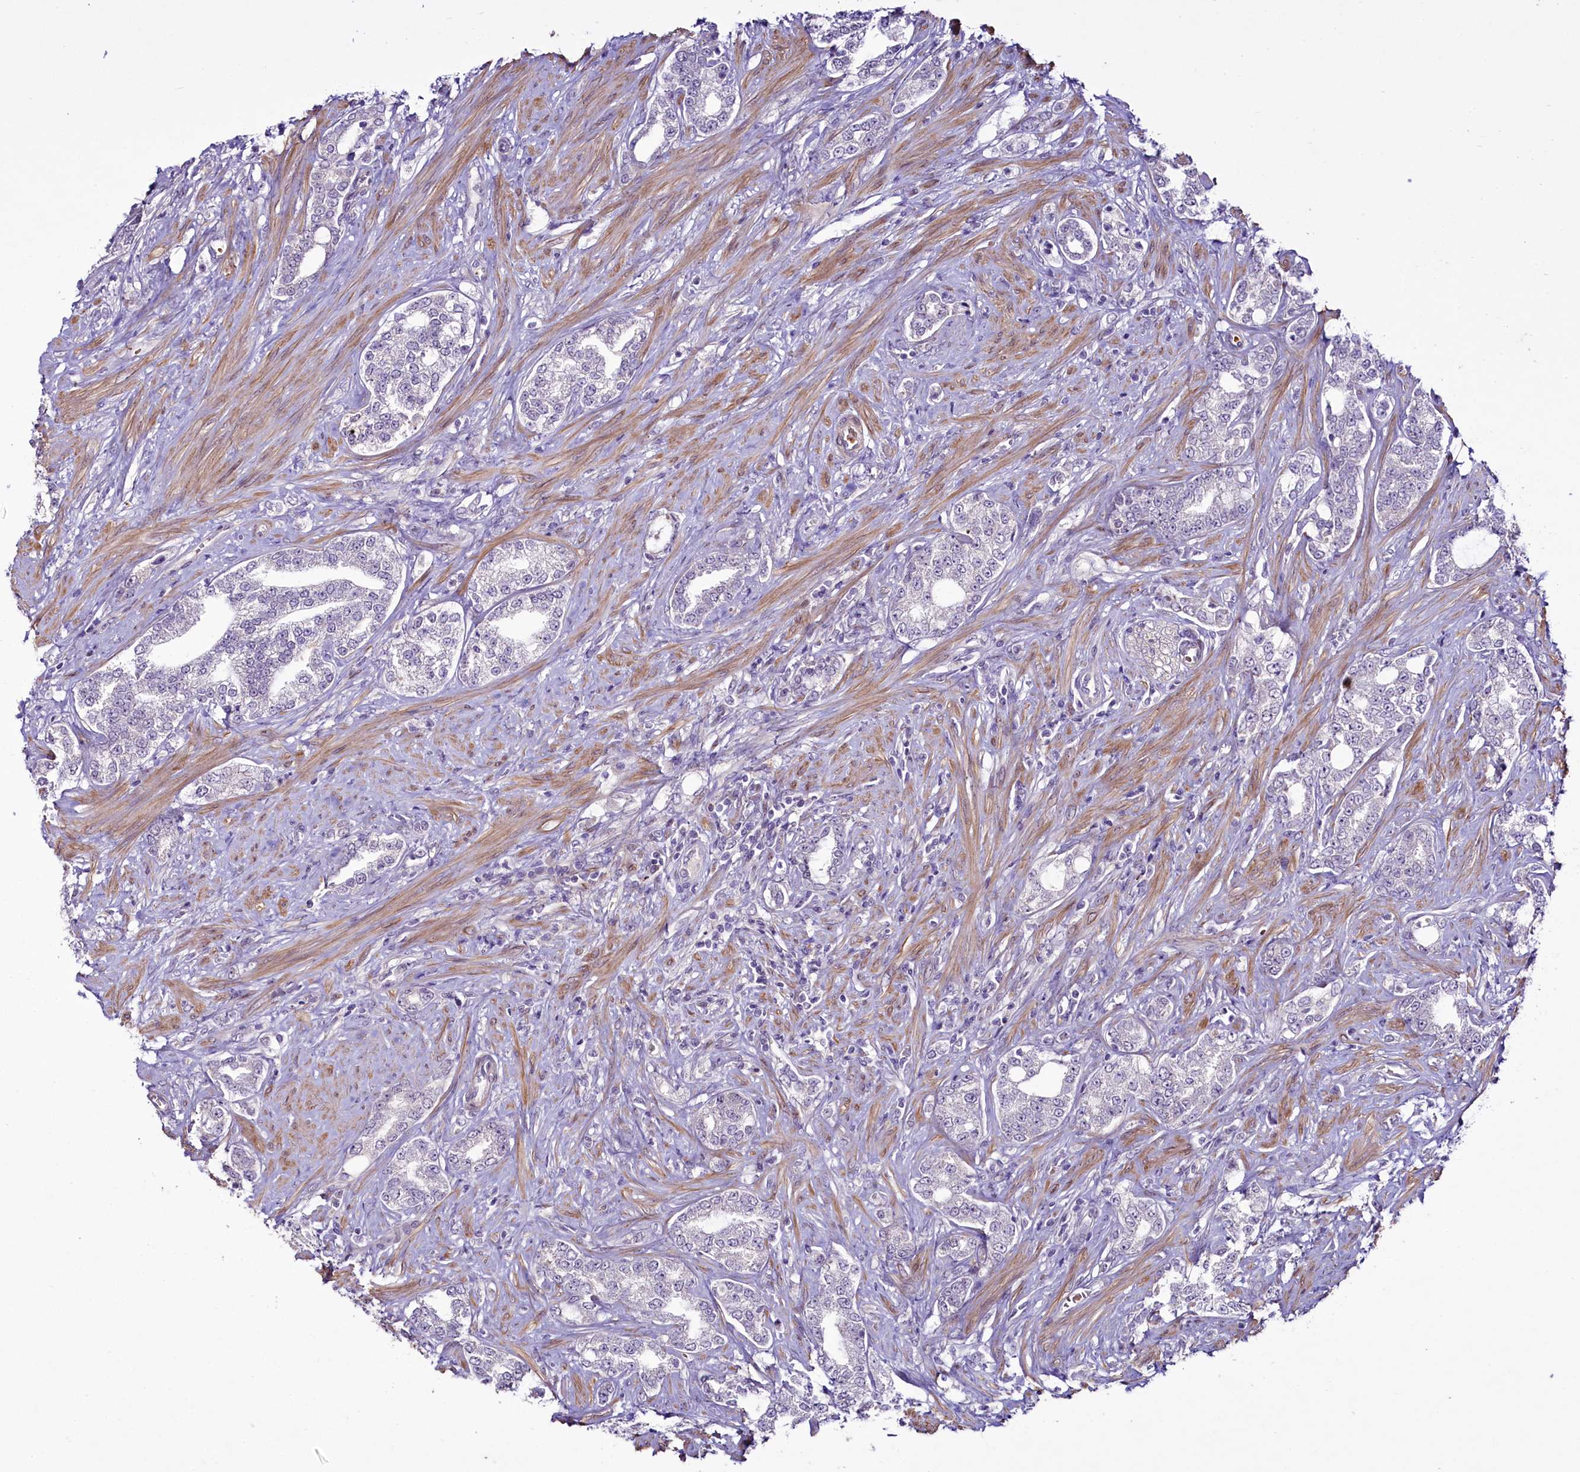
{"staining": {"intensity": "negative", "quantity": "none", "location": "none"}, "tissue": "prostate cancer", "cell_type": "Tumor cells", "image_type": "cancer", "snomed": [{"axis": "morphology", "description": "Adenocarcinoma, High grade"}, {"axis": "topography", "description": "Prostate"}], "caption": "Tumor cells show no significant protein staining in prostate high-grade adenocarcinoma.", "gene": "SUSD3", "patient": {"sex": "male", "age": 64}}